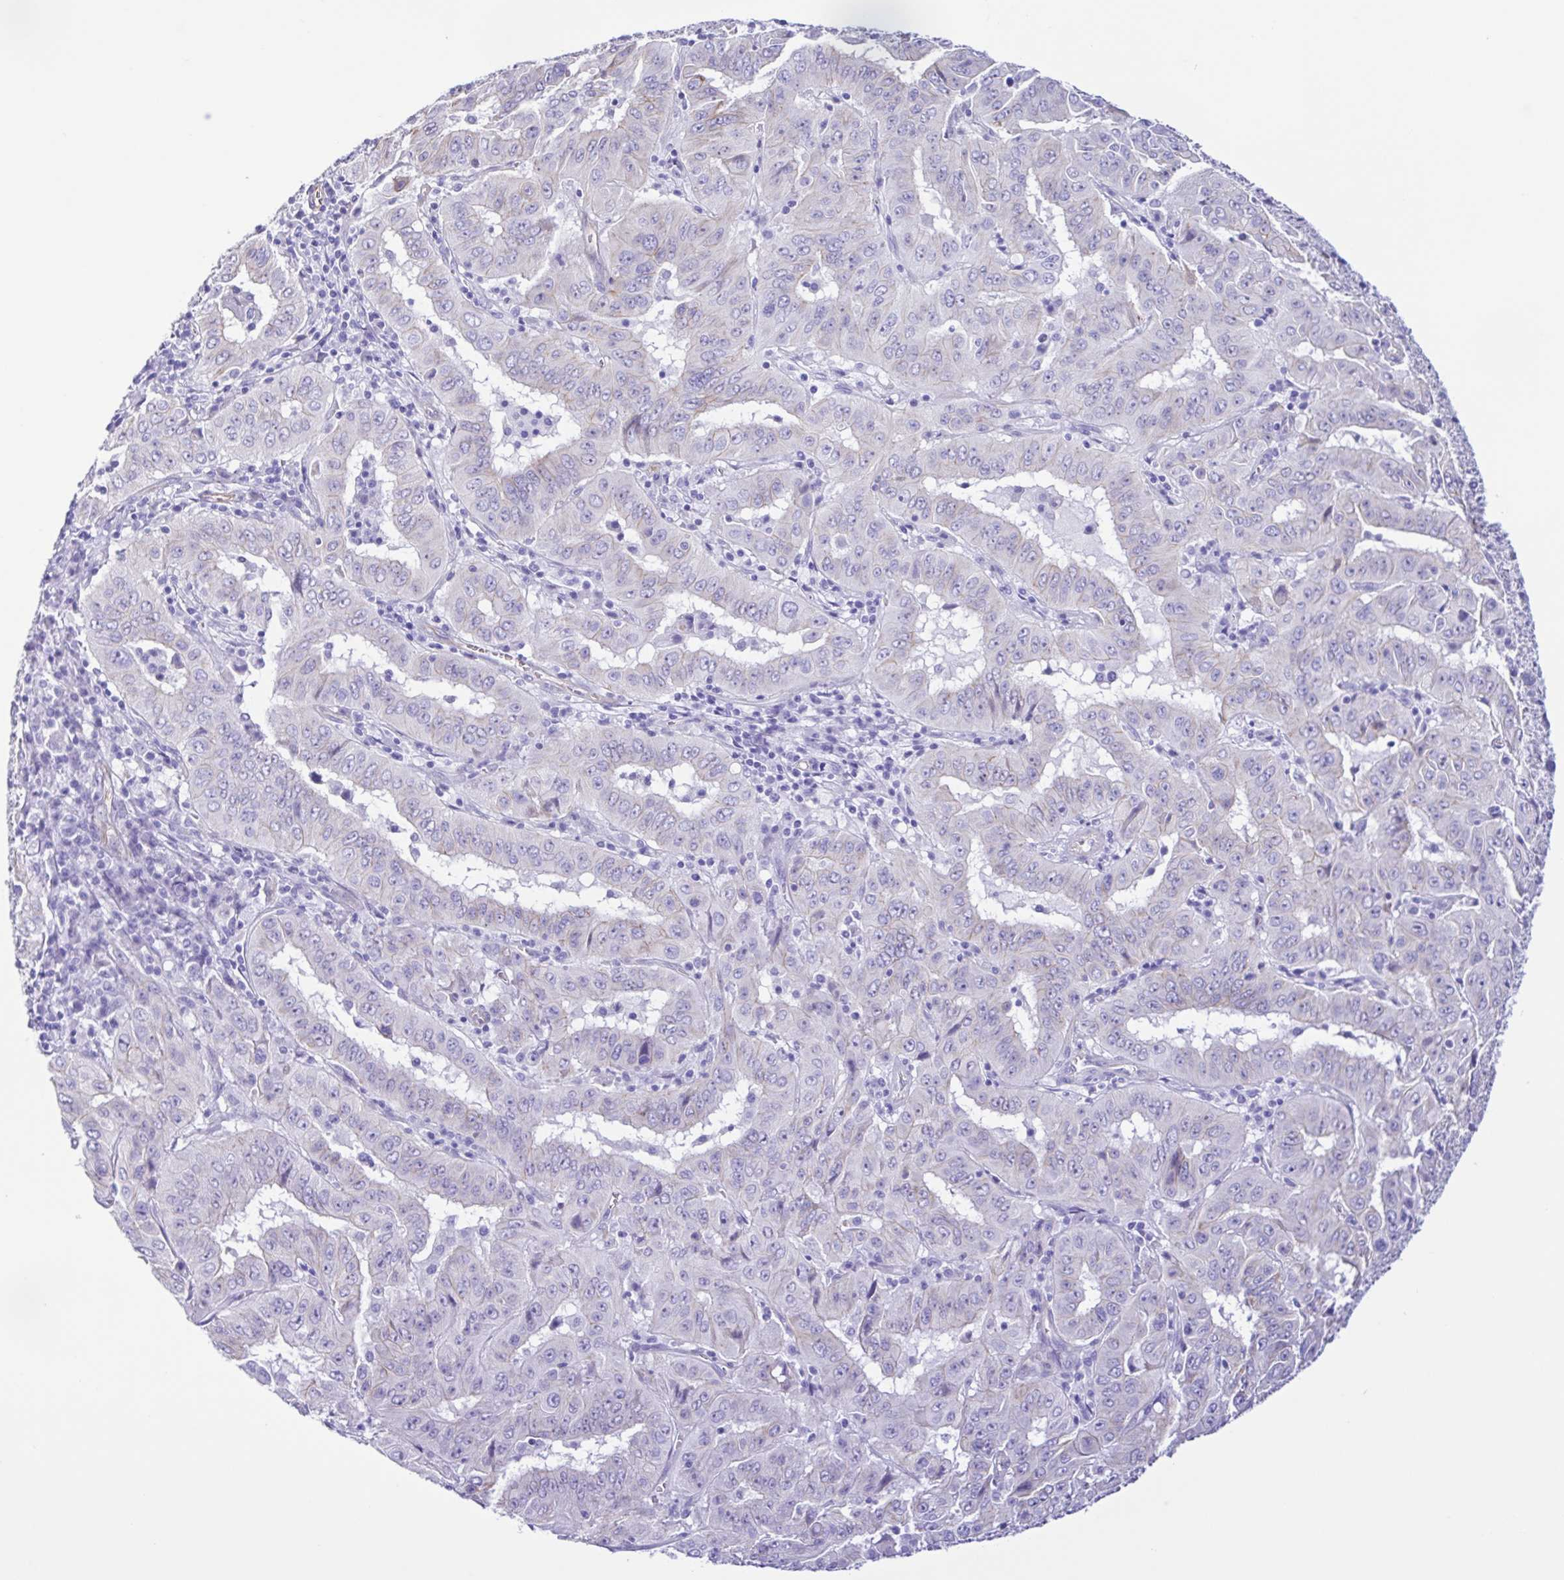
{"staining": {"intensity": "negative", "quantity": "none", "location": "none"}, "tissue": "pancreatic cancer", "cell_type": "Tumor cells", "image_type": "cancer", "snomed": [{"axis": "morphology", "description": "Adenocarcinoma, NOS"}, {"axis": "topography", "description": "Pancreas"}], "caption": "There is no significant positivity in tumor cells of pancreatic cancer (adenocarcinoma).", "gene": "CYP11A1", "patient": {"sex": "male", "age": 63}}